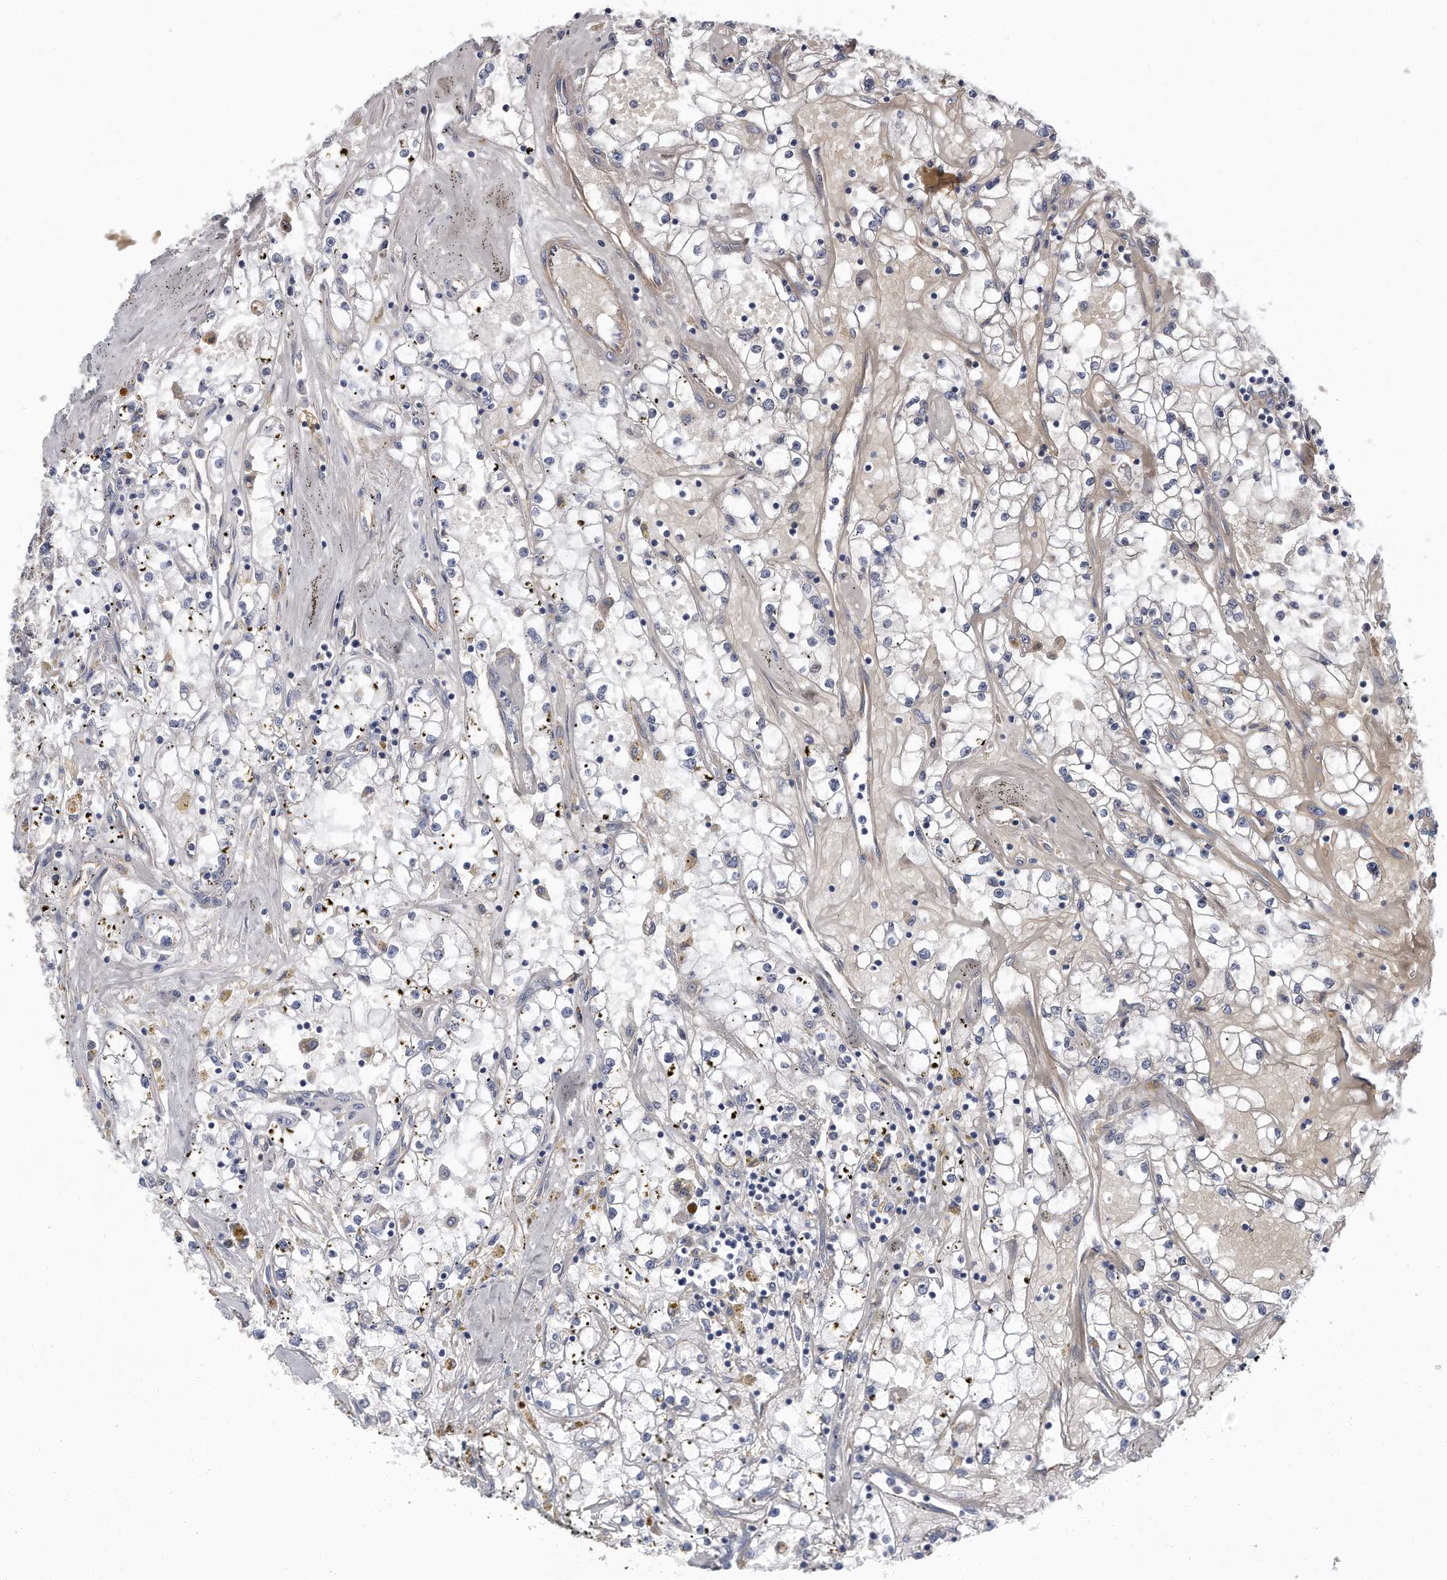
{"staining": {"intensity": "negative", "quantity": "none", "location": "none"}, "tissue": "renal cancer", "cell_type": "Tumor cells", "image_type": "cancer", "snomed": [{"axis": "morphology", "description": "Adenocarcinoma, NOS"}, {"axis": "topography", "description": "Kidney"}], "caption": "IHC of human renal cancer (adenocarcinoma) exhibits no expression in tumor cells.", "gene": "GPC1", "patient": {"sex": "male", "age": 56}}